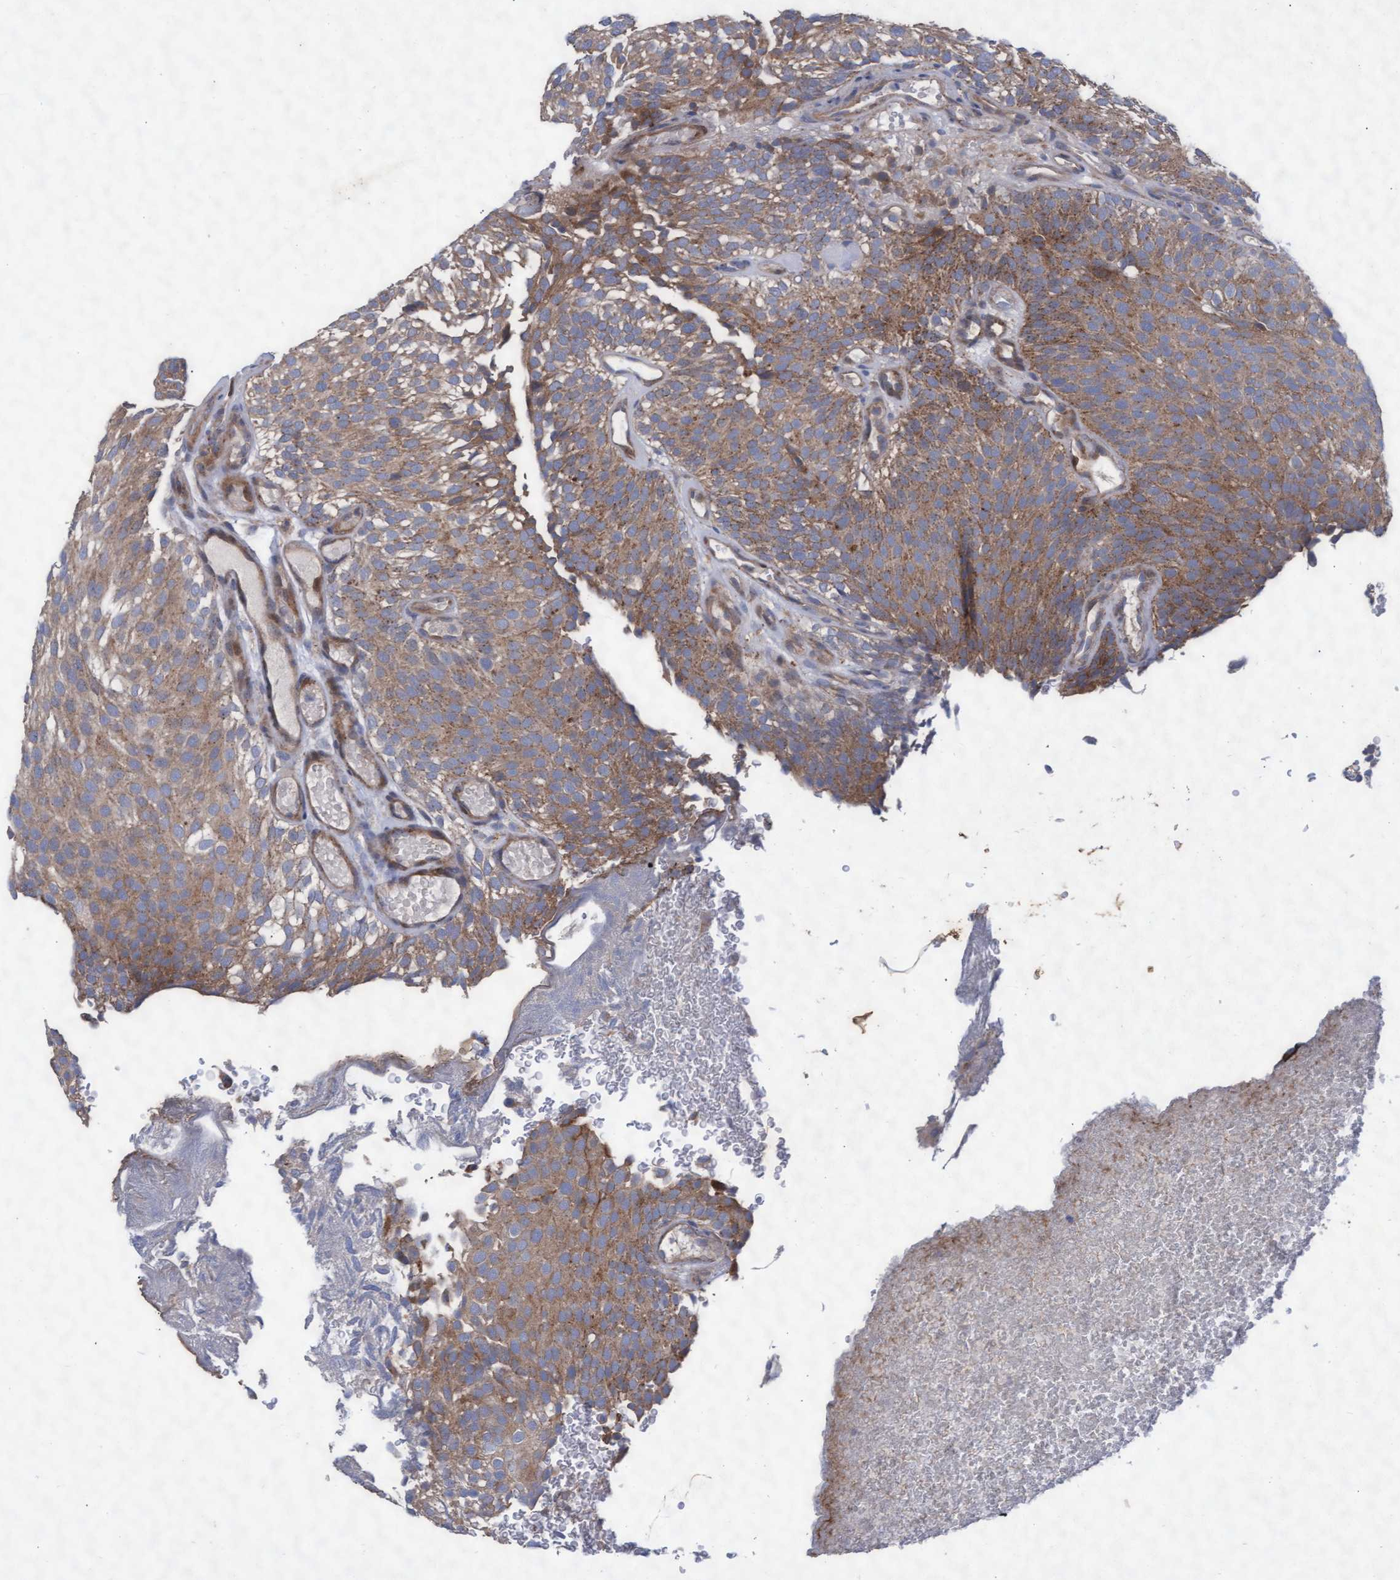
{"staining": {"intensity": "moderate", "quantity": ">75%", "location": "cytoplasmic/membranous"}, "tissue": "urothelial cancer", "cell_type": "Tumor cells", "image_type": "cancer", "snomed": [{"axis": "morphology", "description": "Urothelial carcinoma, Low grade"}, {"axis": "topography", "description": "Urinary bladder"}], "caption": "Immunohistochemistry histopathology image of neoplastic tissue: human urothelial cancer stained using immunohistochemistry (IHC) exhibits medium levels of moderate protein expression localized specifically in the cytoplasmic/membranous of tumor cells, appearing as a cytoplasmic/membranous brown color.", "gene": "ABCF2", "patient": {"sex": "male", "age": 78}}